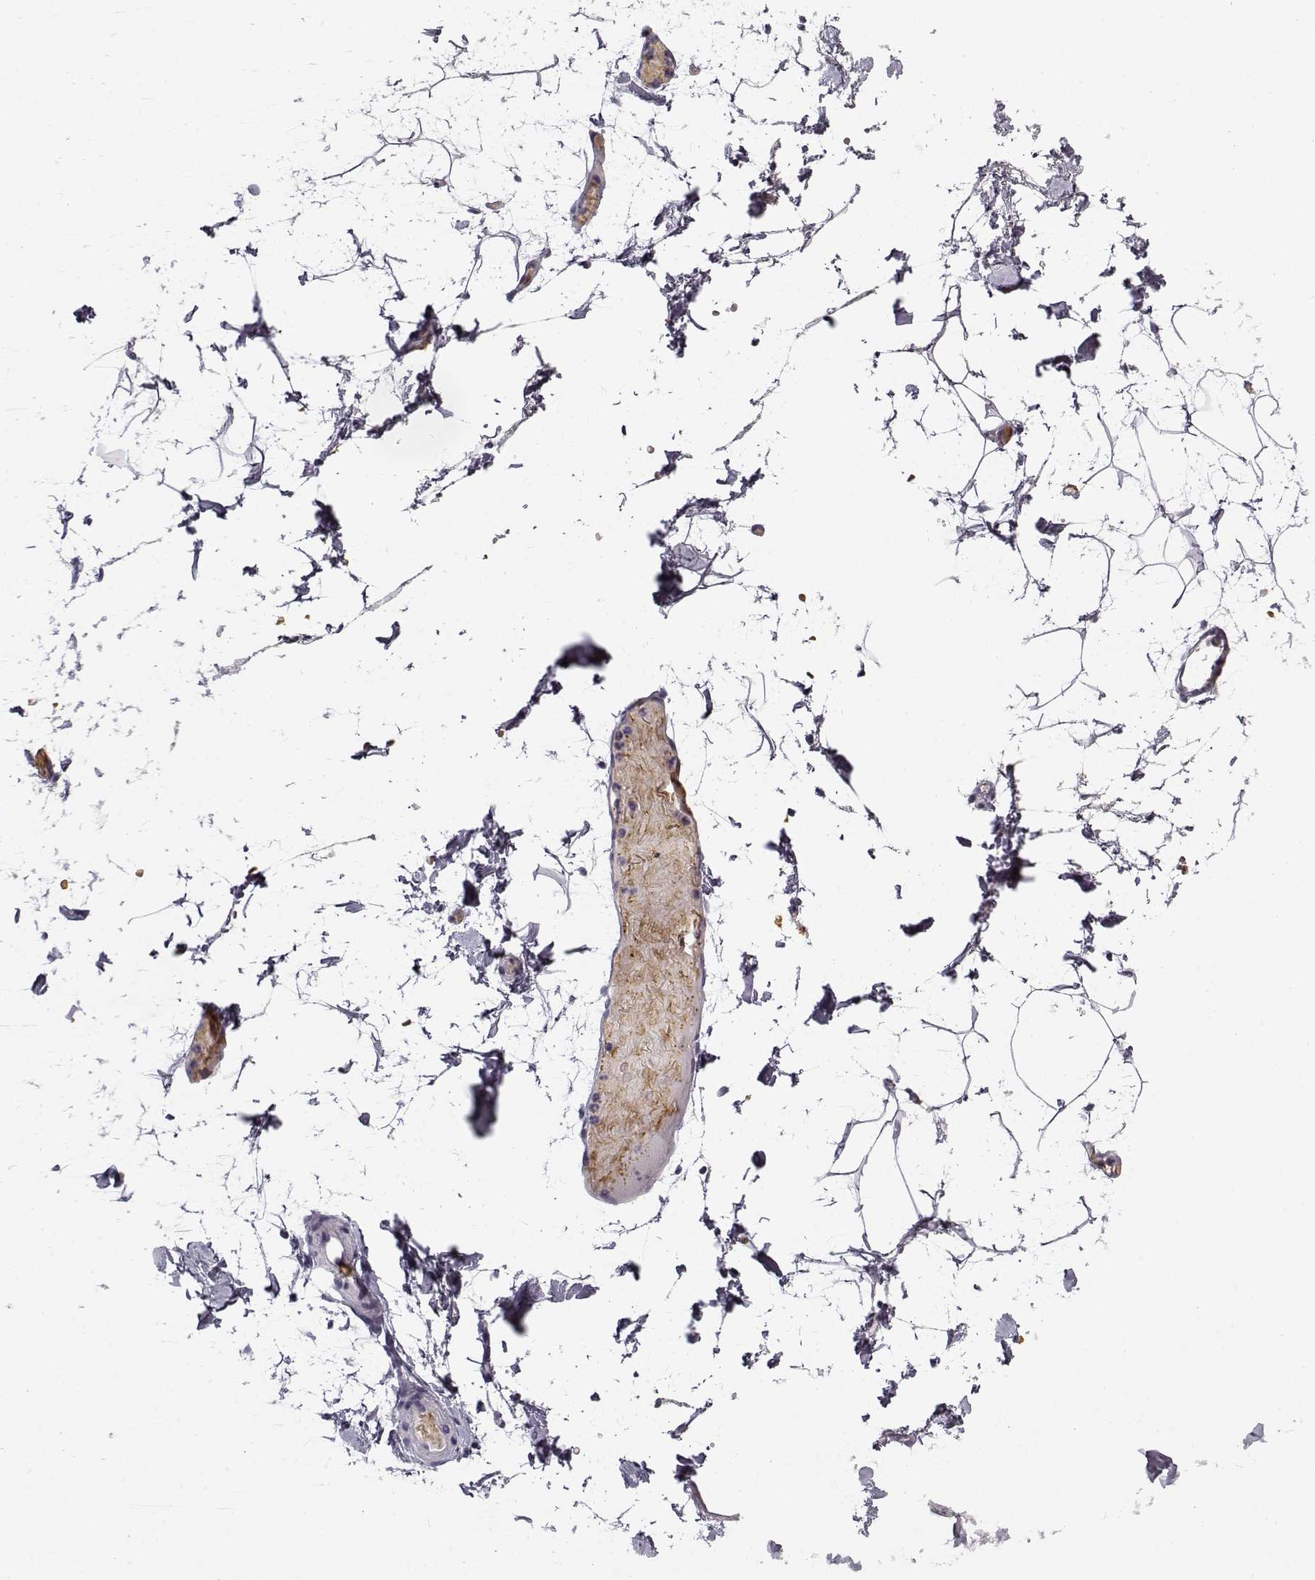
{"staining": {"intensity": "negative", "quantity": "none", "location": "none"}, "tissue": "adipose tissue", "cell_type": "Adipocytes", "image_type": "normal", "snomed": [{"axis": "morphology", "description": "Normal tissue, NOS"}, {"axis": "topography", "description": "Gallbladder"}, {"axis": "topography", "description": "Peripheral nerve tissue"}], "caption": "Protein analysis of unremarkable adipose tissue reveals no significant positivity in adipocytes.", "gene": "SNCA", "patient": {"sex": "female", "age": 45}}